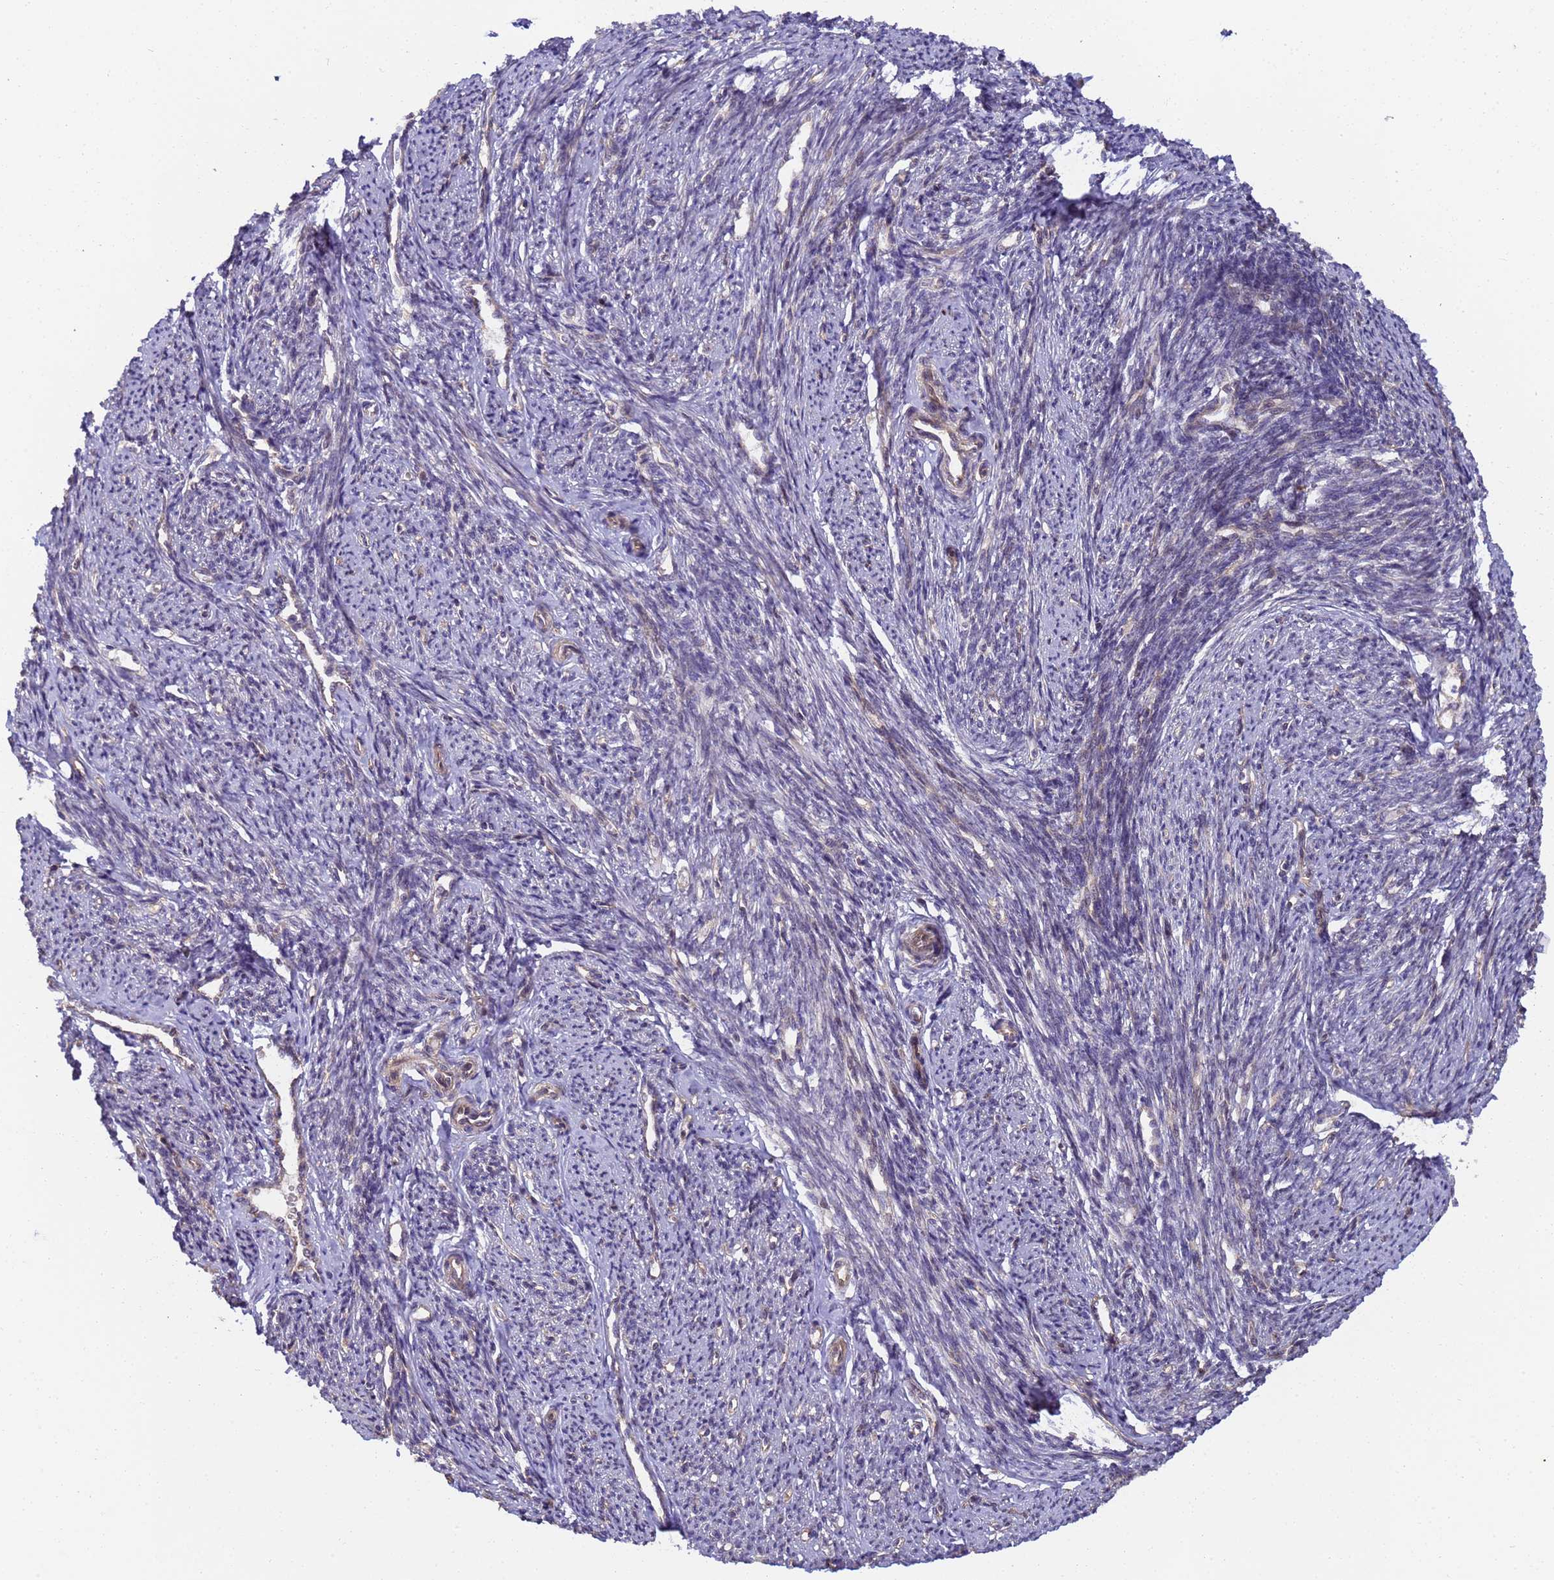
{"staining": {"intensity": "weak", "quantity": "25%-75%", "location": "cytoplasmic/membranous"}, "tissue": "smooth muscle", "cell_type": "Smooth muscle cells", "image_type": "normal", "snomed": [{"axis": "morphology", "description": "Normal tissue, NOS"}, {"axis": "topography", "description": "Smooth muscle"}, {"axis": "topography", "description": "Uterus"}], "caption": "Smooth muscle stained with IHC demonstrates weak cytoplasmic/membranous staining in approximately 25%-75% of smooth muscle cells. (IHC, brightfield microscopy, high magnification).", "gene": "RAPGEF3", "patient": {"sex": "female", "age": 59}}